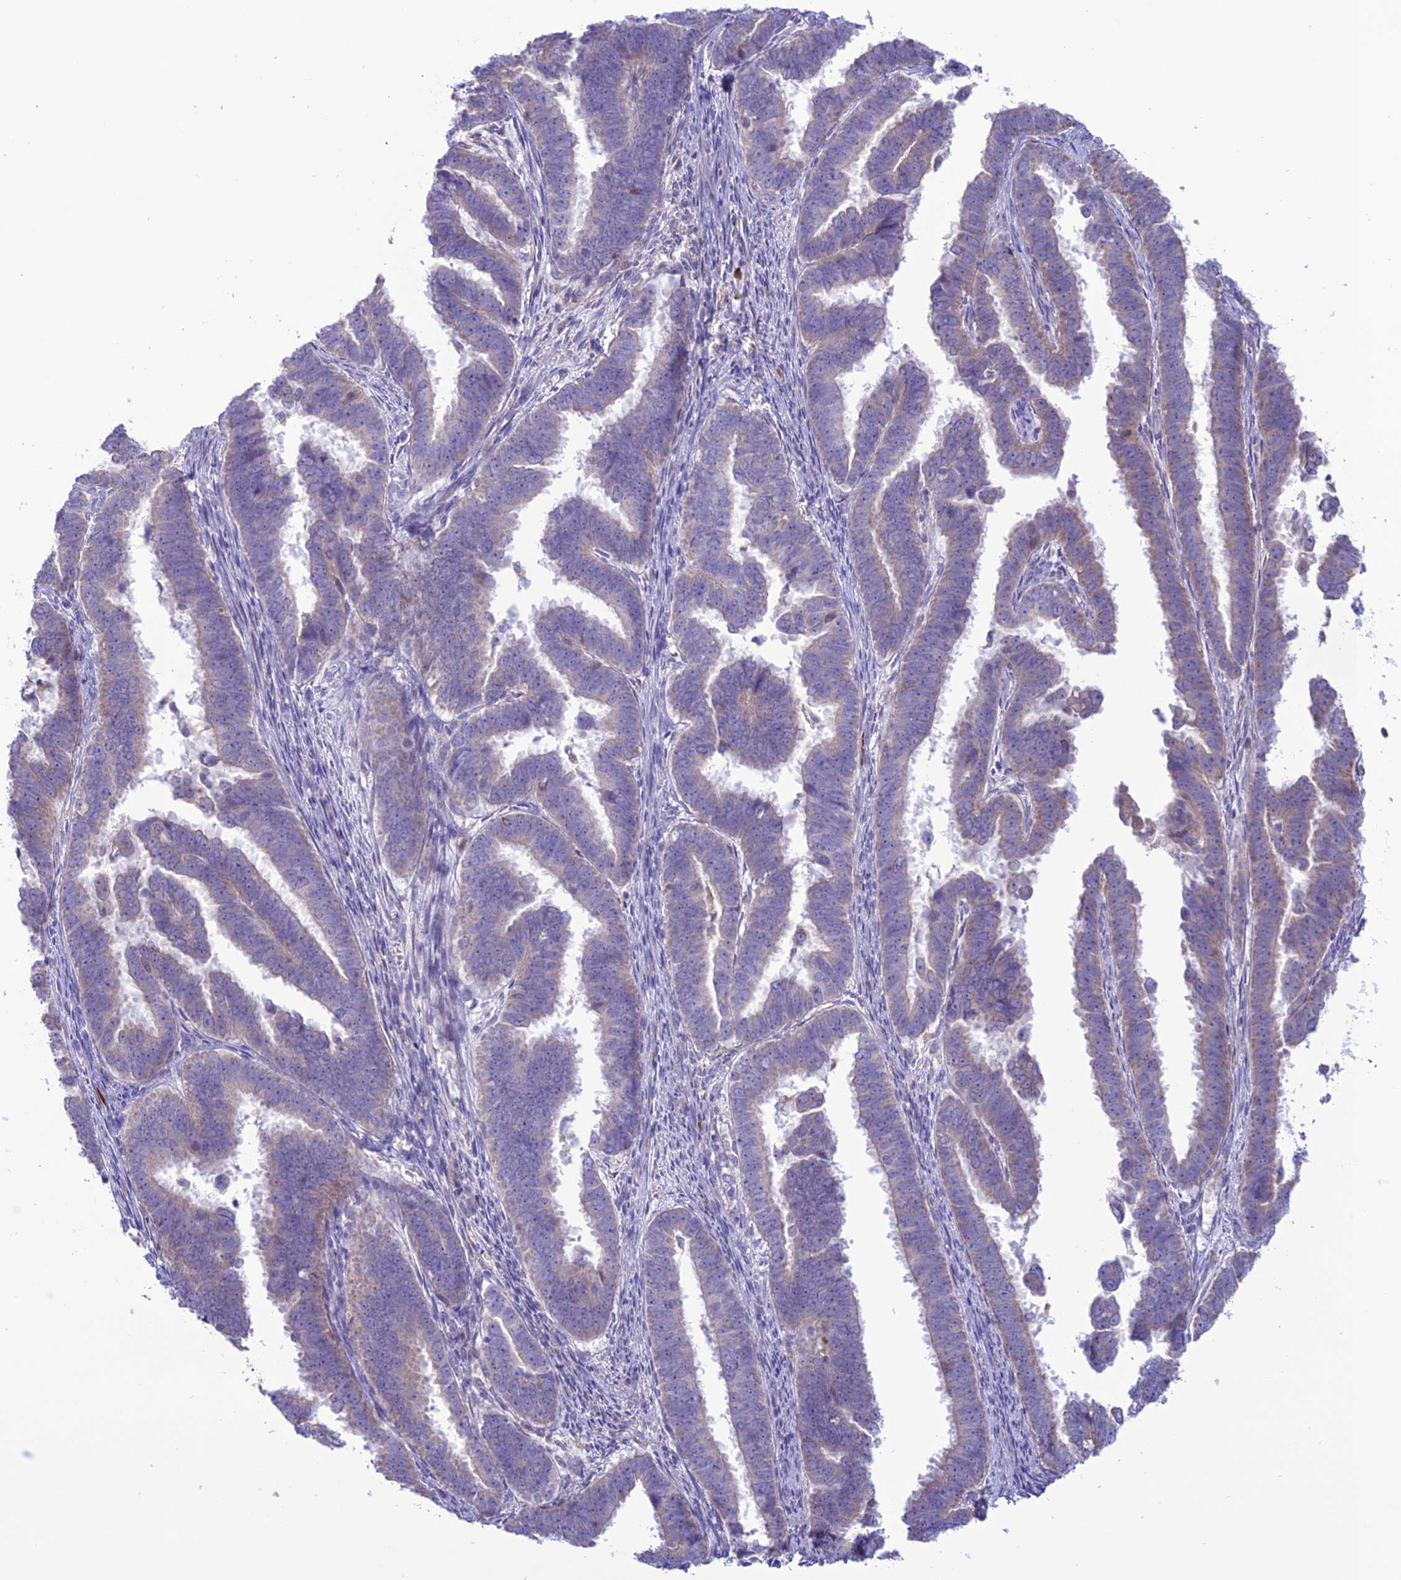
{"staining": {"intensity": "weak", "quantity": "25%-75%", "location": "cytoplasmic/membranous"}, "tissue": "endometrial cancer", "cell_type": "Tumor cells", "image_type": "cancer", "snomed": [{"axis": "morphology", "description": "Adenocarcinoma, NOS"}, {"axis": "topography", "description": "Endometrium"}], "caption": "Immunohistochemistry (DAB (3,3'-diaminobenzidine)) staining of endometrial cancer shows weak cytoplasmic/membranous protein positivity in approximately 25%-75% of tumor cells.", "gene": "CLCN7", "patient": {"sex": "female", "age": 75}}